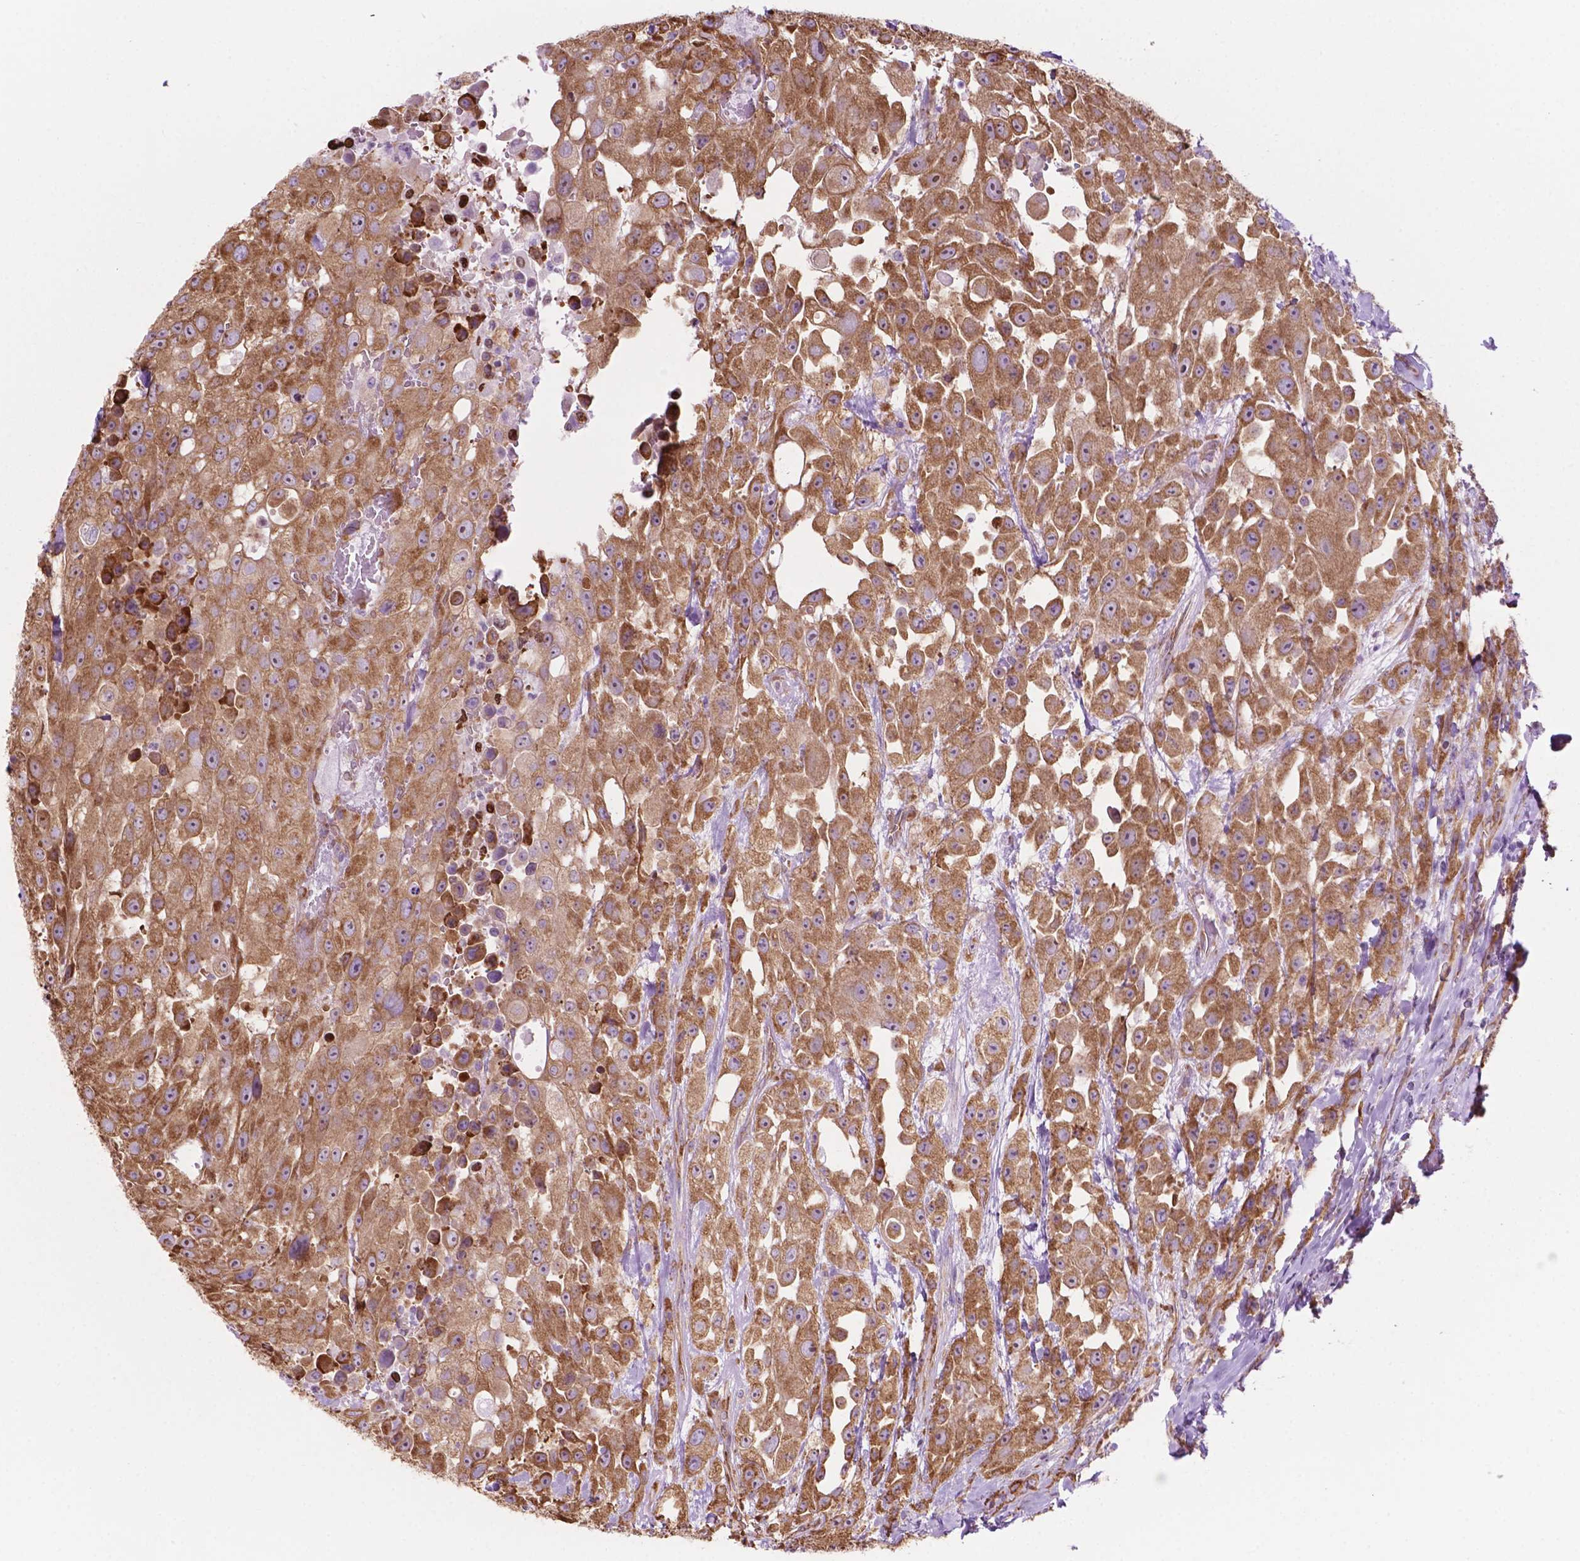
{"staining": {"intensity": "moderate", "quantity": ">75%", "location": "cytoplasmic/membranous,nuclear"}, "tissue": "urothelial cancer", "cell_type": "Tumor cells", "image_type": "cancer", "snomed": [{"axis": "morphology", "description": "Urothelial carcinoma, High grade"}, {"axis": "topography", "description": "Urinary bladder"}], "caption": "Immunohistochemical staining of high-grade urothelial carcinoma displays medium levels of moderate cytoplasmic/membranous and nuclear protein staining in approximately >75% of tumor cells. (IHC, brightfield microscopy, high magnification).", "gene": "RPL29", "patient": {"sex": "male", "age": 79}}